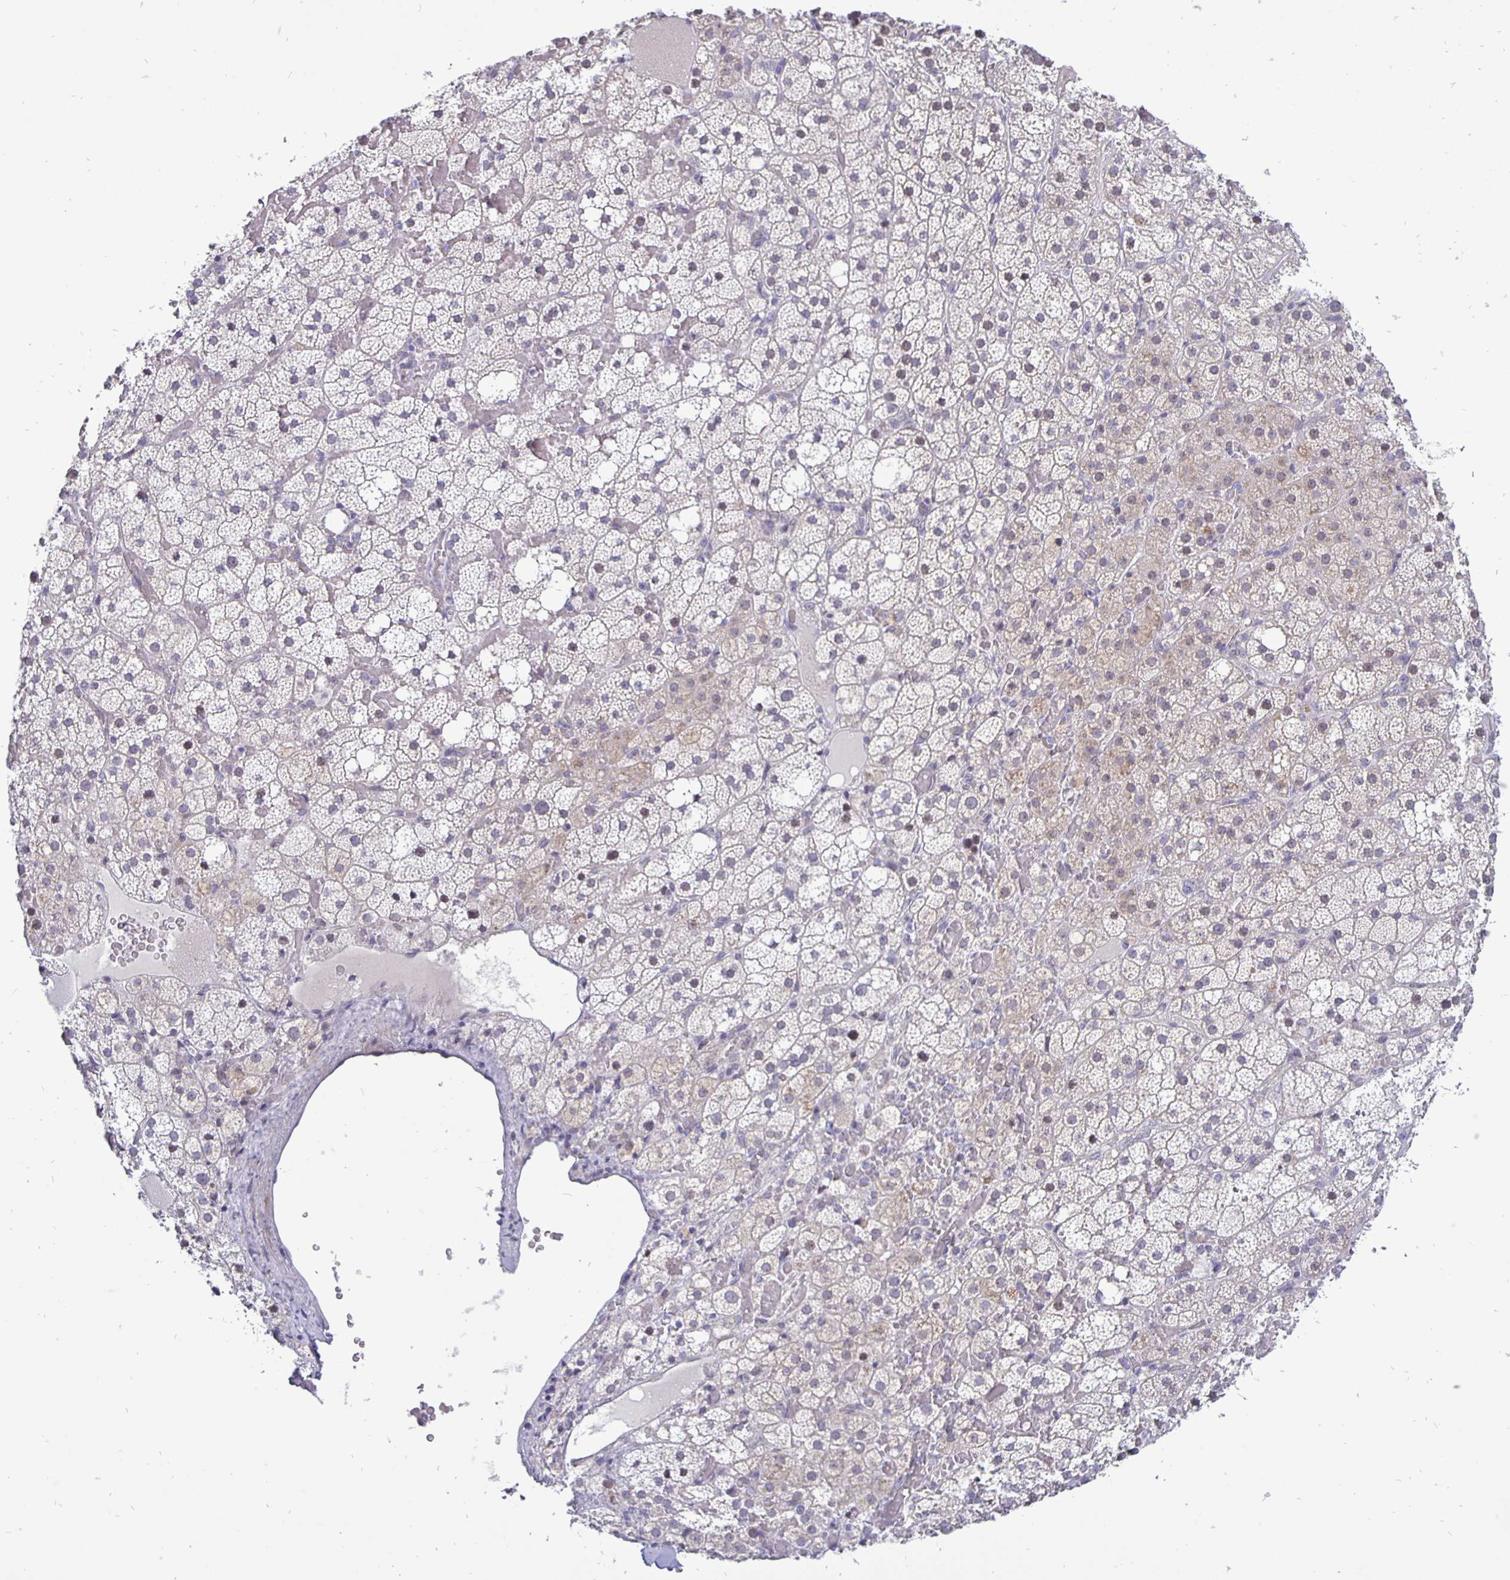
{"staining": {"intensity": "weak", "quantity": "<25%", "location": "cytoplasmic/membranous"}, "tissue": "adrenal gland", "cell_type": "Glandular cells", "image_type": "normal", "snomed": [{"axis": "morphology", "description": "Normal tissue, NOS"}, {"axis": "topography", "description": "Adrenal gland"}], "caption": "Micrograph shows no protein positivity in glandular cells of unremarkable adrenal gland. Brightfield microscopy of immunohistochemistry stained with DAB (3,3'-diaminobenzidine) (brown) and hematoxylin (blue), captured at high magnification.", "gene": "ERBB2", "patient": {"sex": "male", "age": 53}}